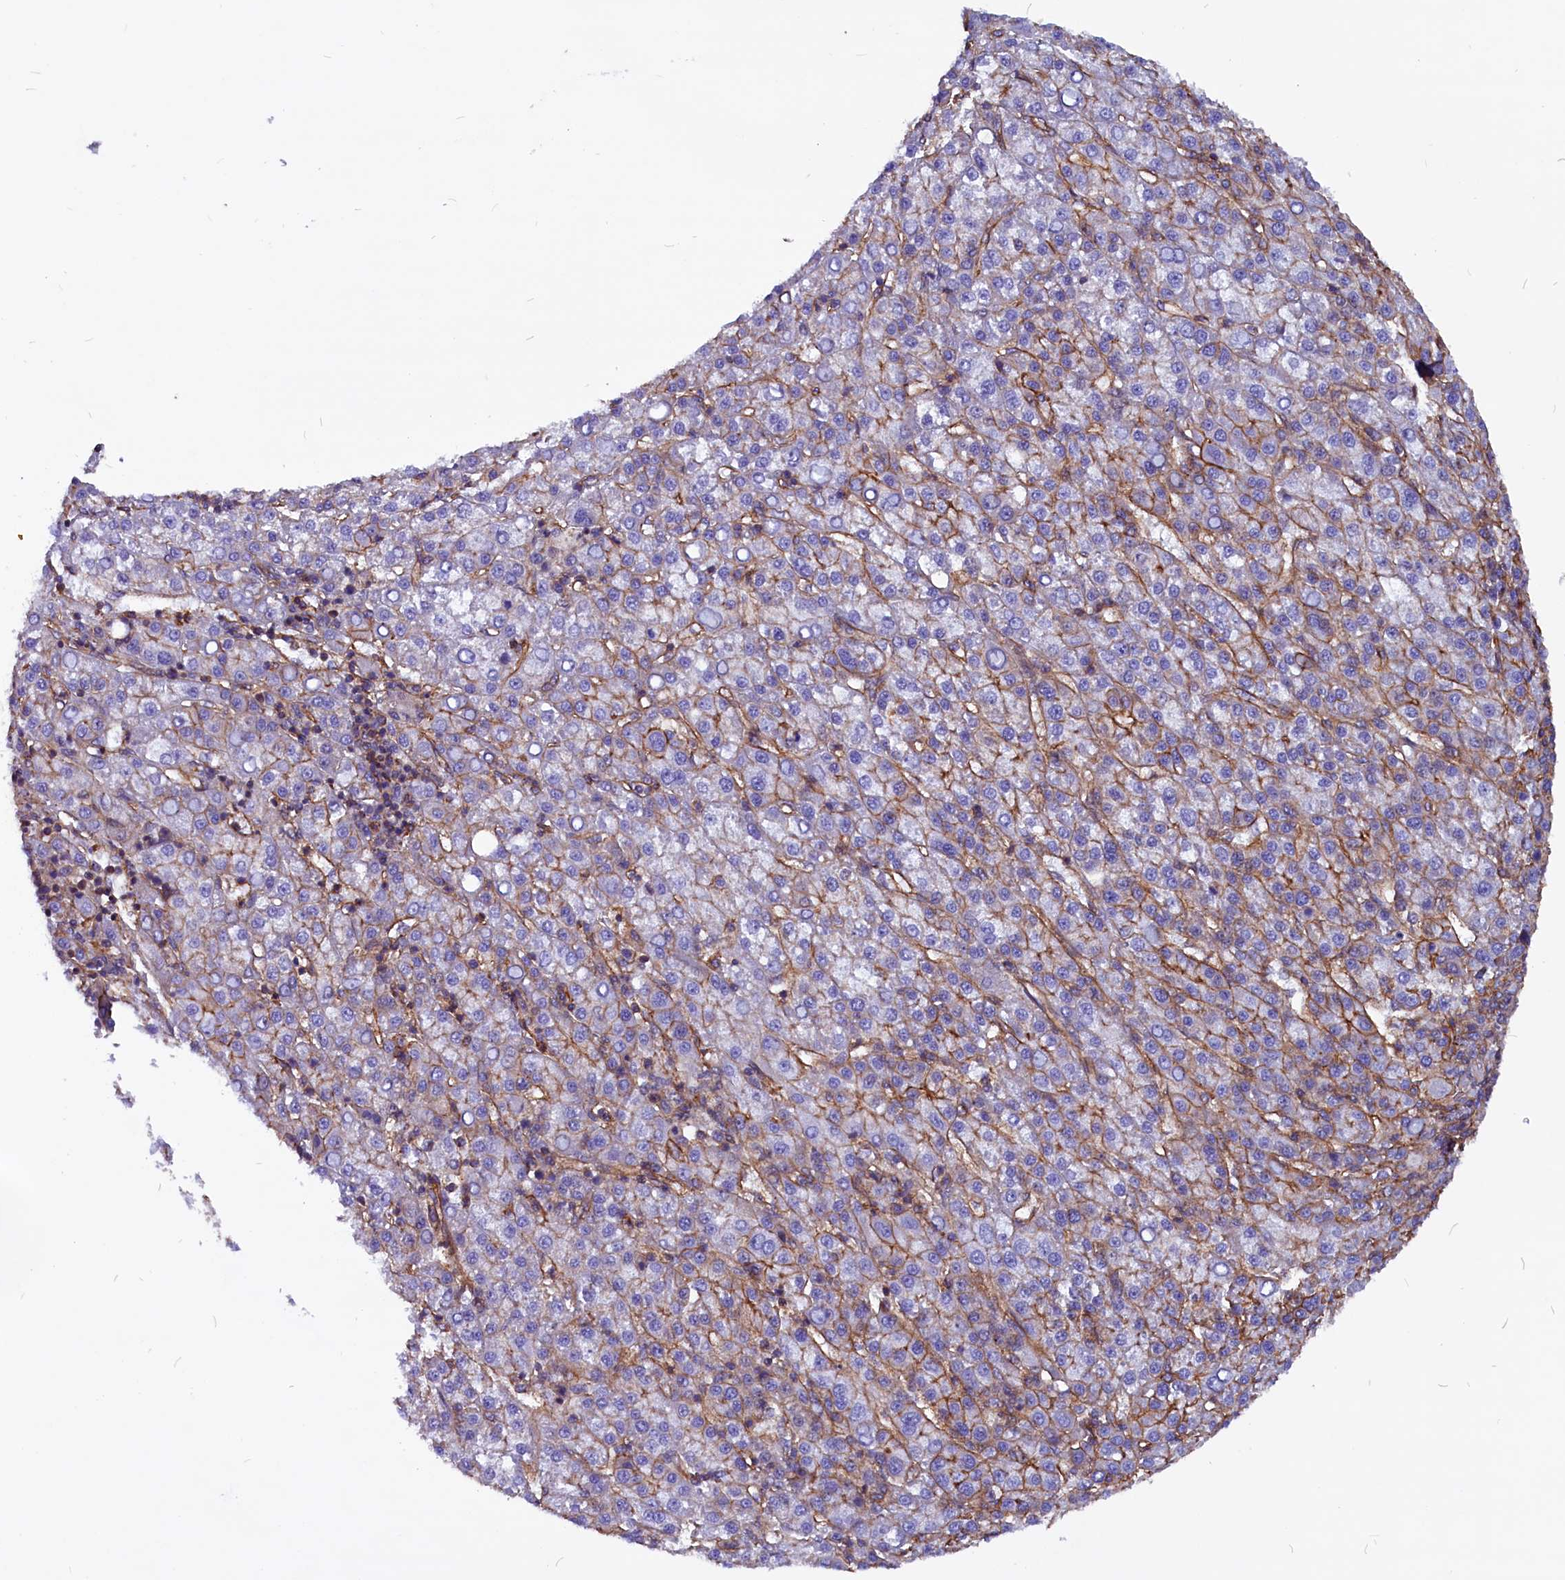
{"staining": {"intensity": "moderate", "quantity": "<25%", "location": "cytoplasmic/membranous"}, "tissue": "liver cancer", "cell_type": "Tumor cells", "image_type": "cancer", "snomed": [{"axis": "morphology", "description": "Carcinoma, Hepatocellular, NOS"}, {"axis": "topography", "description": "Liver"}], "caption": "Liver cancer (hepatocellular carcinoma) stained with a brown dye demonstrates moderate cytoplasmic/membranous positive staining in approximately <25% of tumor cells.", "gene": "ZNF749", "patient": {"sex": "female", "age": 58}}